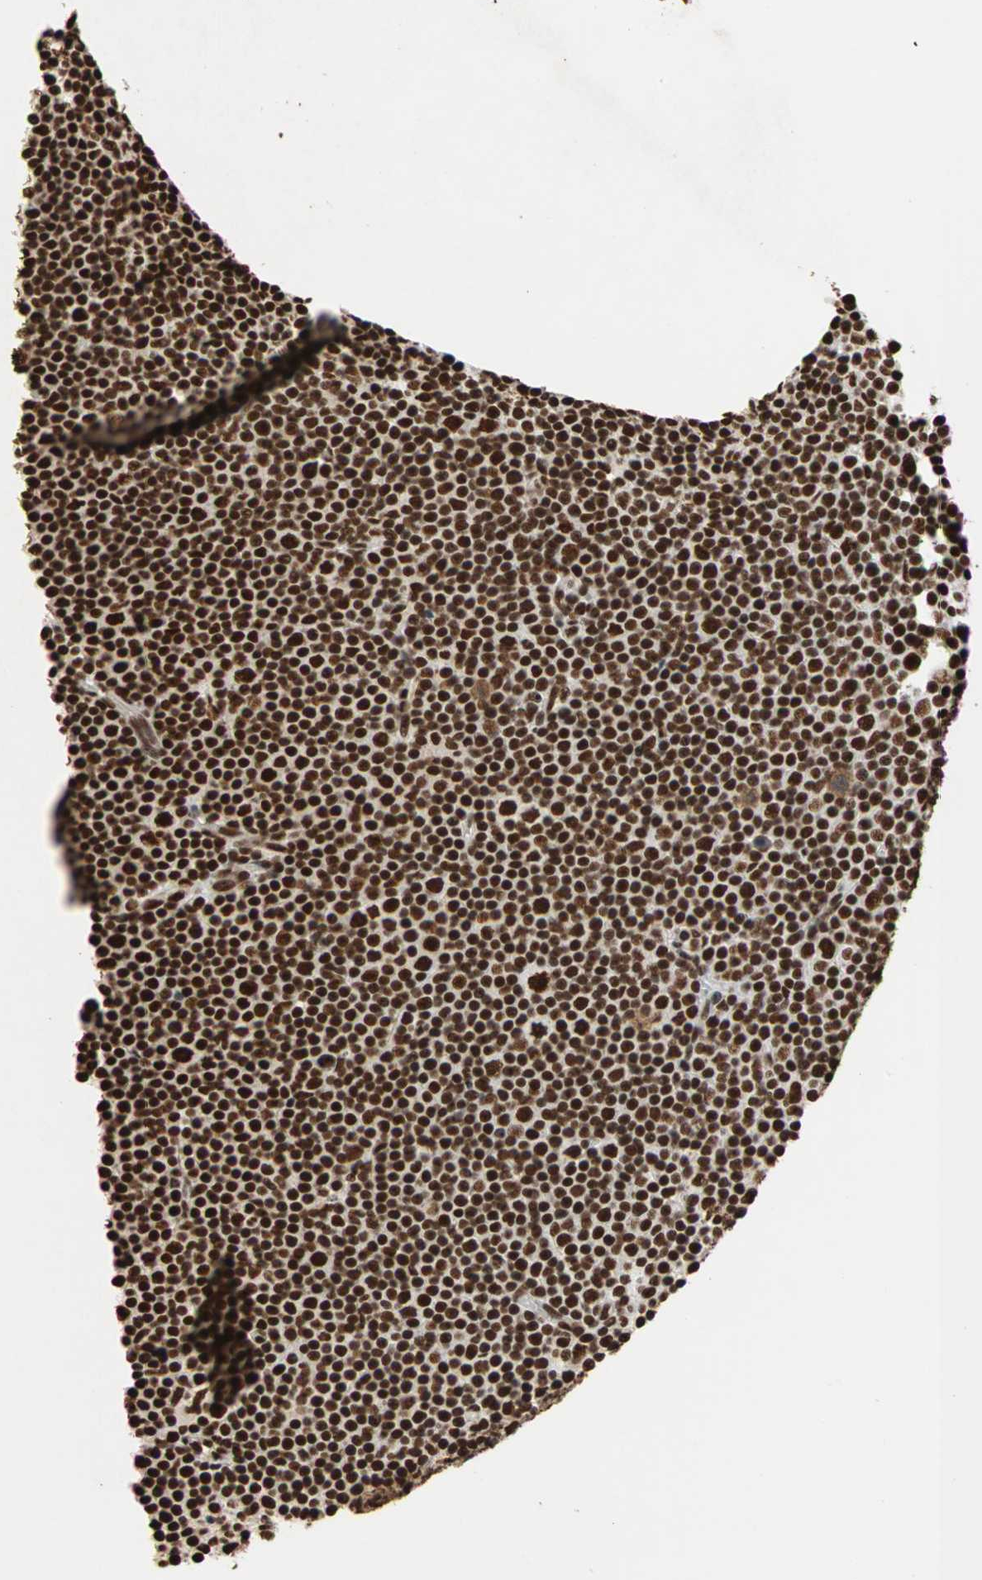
{"staining": {"intensity": "strong", "quantity": ">75%", "location": "nuclear"}, "tissue": "lymphoma", "cell_type": "Tumor cells", "image_type": "cancer", "snomed": [{"axis": "morphology", "description": "Malignant lymphoma, non-Hodgkin's type, Low grade"}, {"axis": "topography", "description": "Lymph node"}], "caption": "An image of lymphoma stained for a protein reveals strong nuclear brown staining in tumor cells.", "gene": "ILF2", "patient": {"sex": "female", "age": 67}}